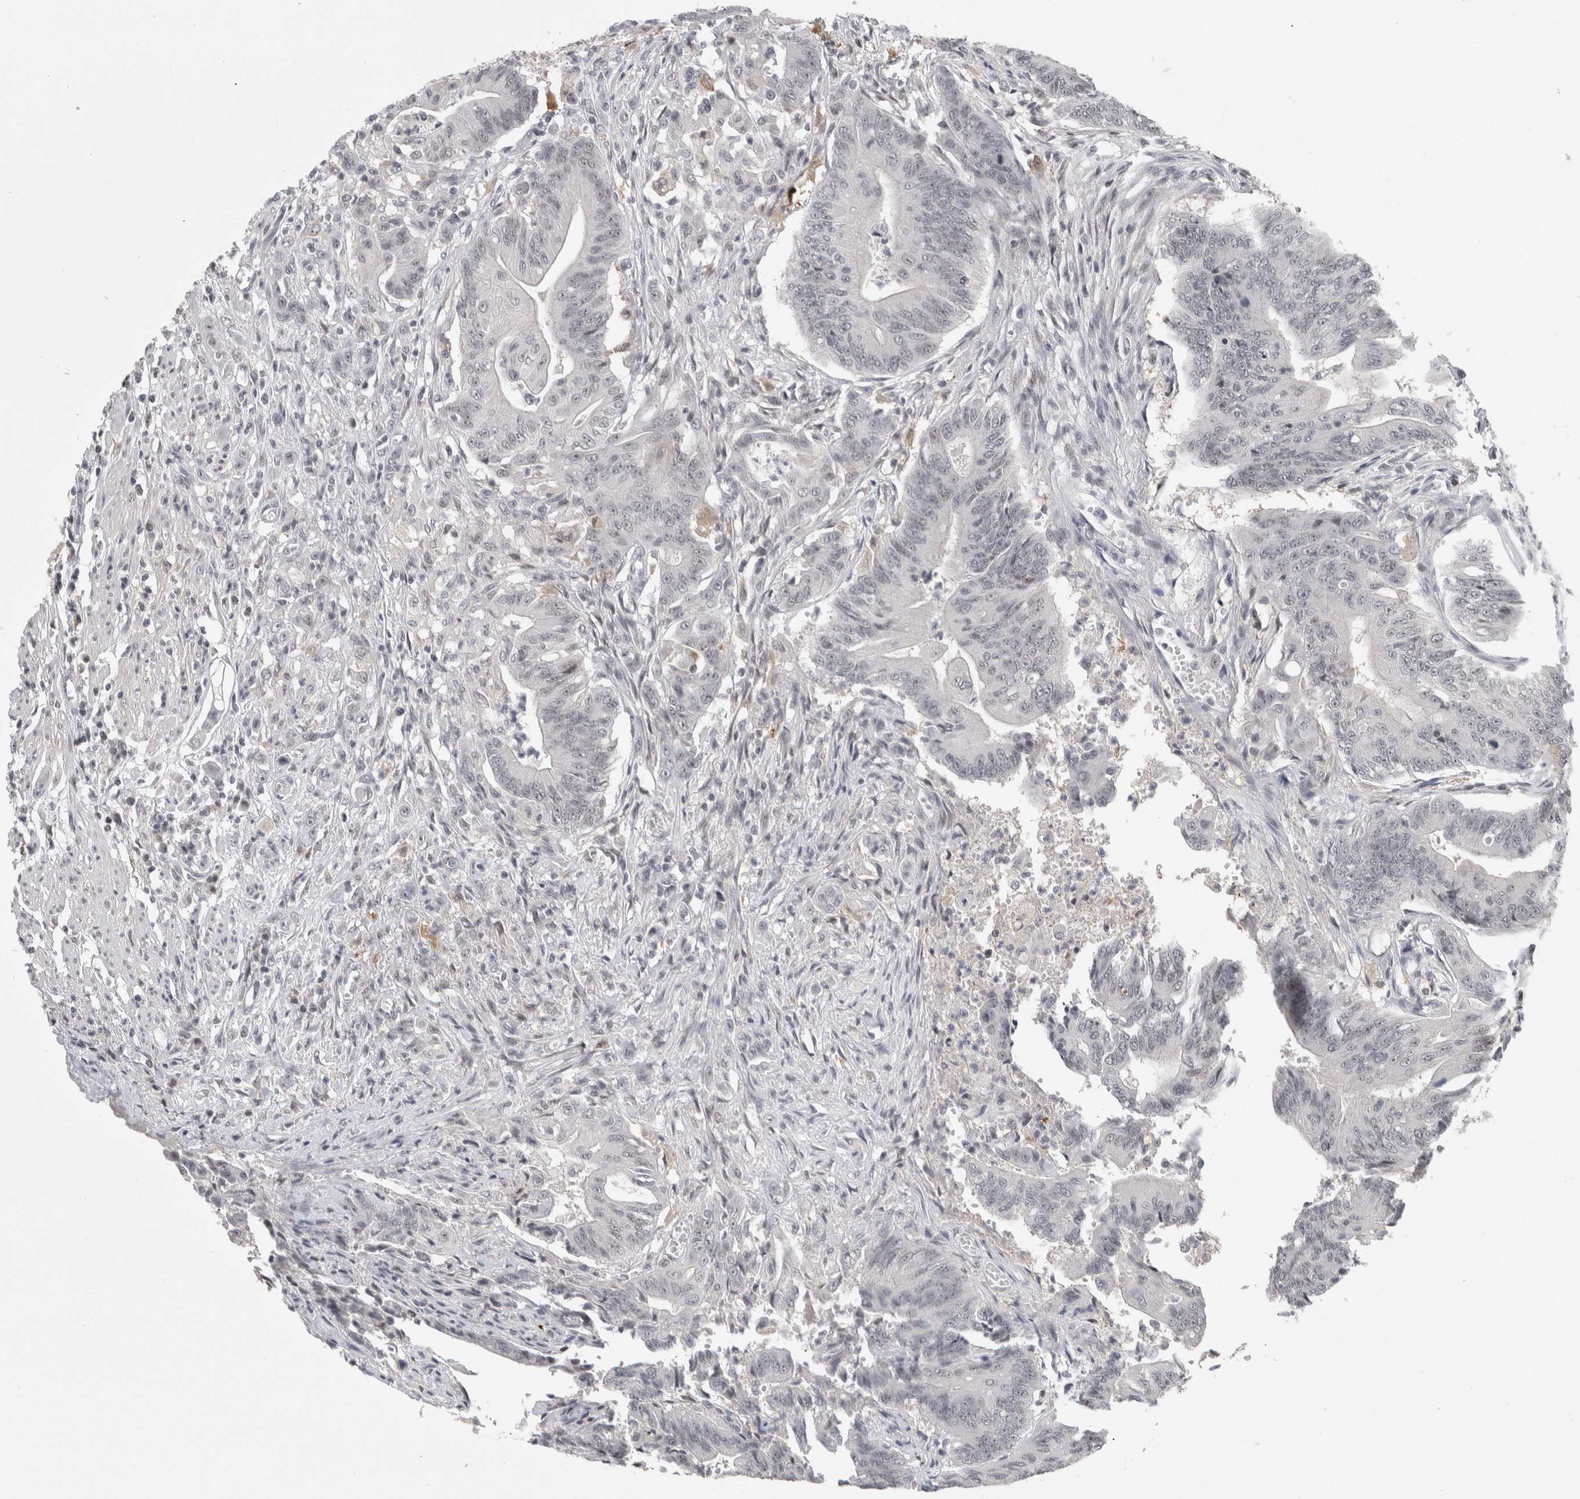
{"staining": {"intensity": "negative", "quantity": "none", "location": "none"}, "tissue": "colorectal cancer", "cell_type": "Tumor cells", "image_type": "cancer", "snomed": [{"axis": "morphology", "description": "Adenoma, NOS"}, {"axis": "morphology", "description": "Adenocarcinoma, NOS"}, {"axis": "topography", "description": "Colon"}], "caption": "Immunohistochemical staining of adenocarcinoma (colorectal) exhibits no significant expression in tumor cells. Nuclei are stained in blue.", "gene": "ZSCAN21", "patient": {"sex": "male", "age": 79}}